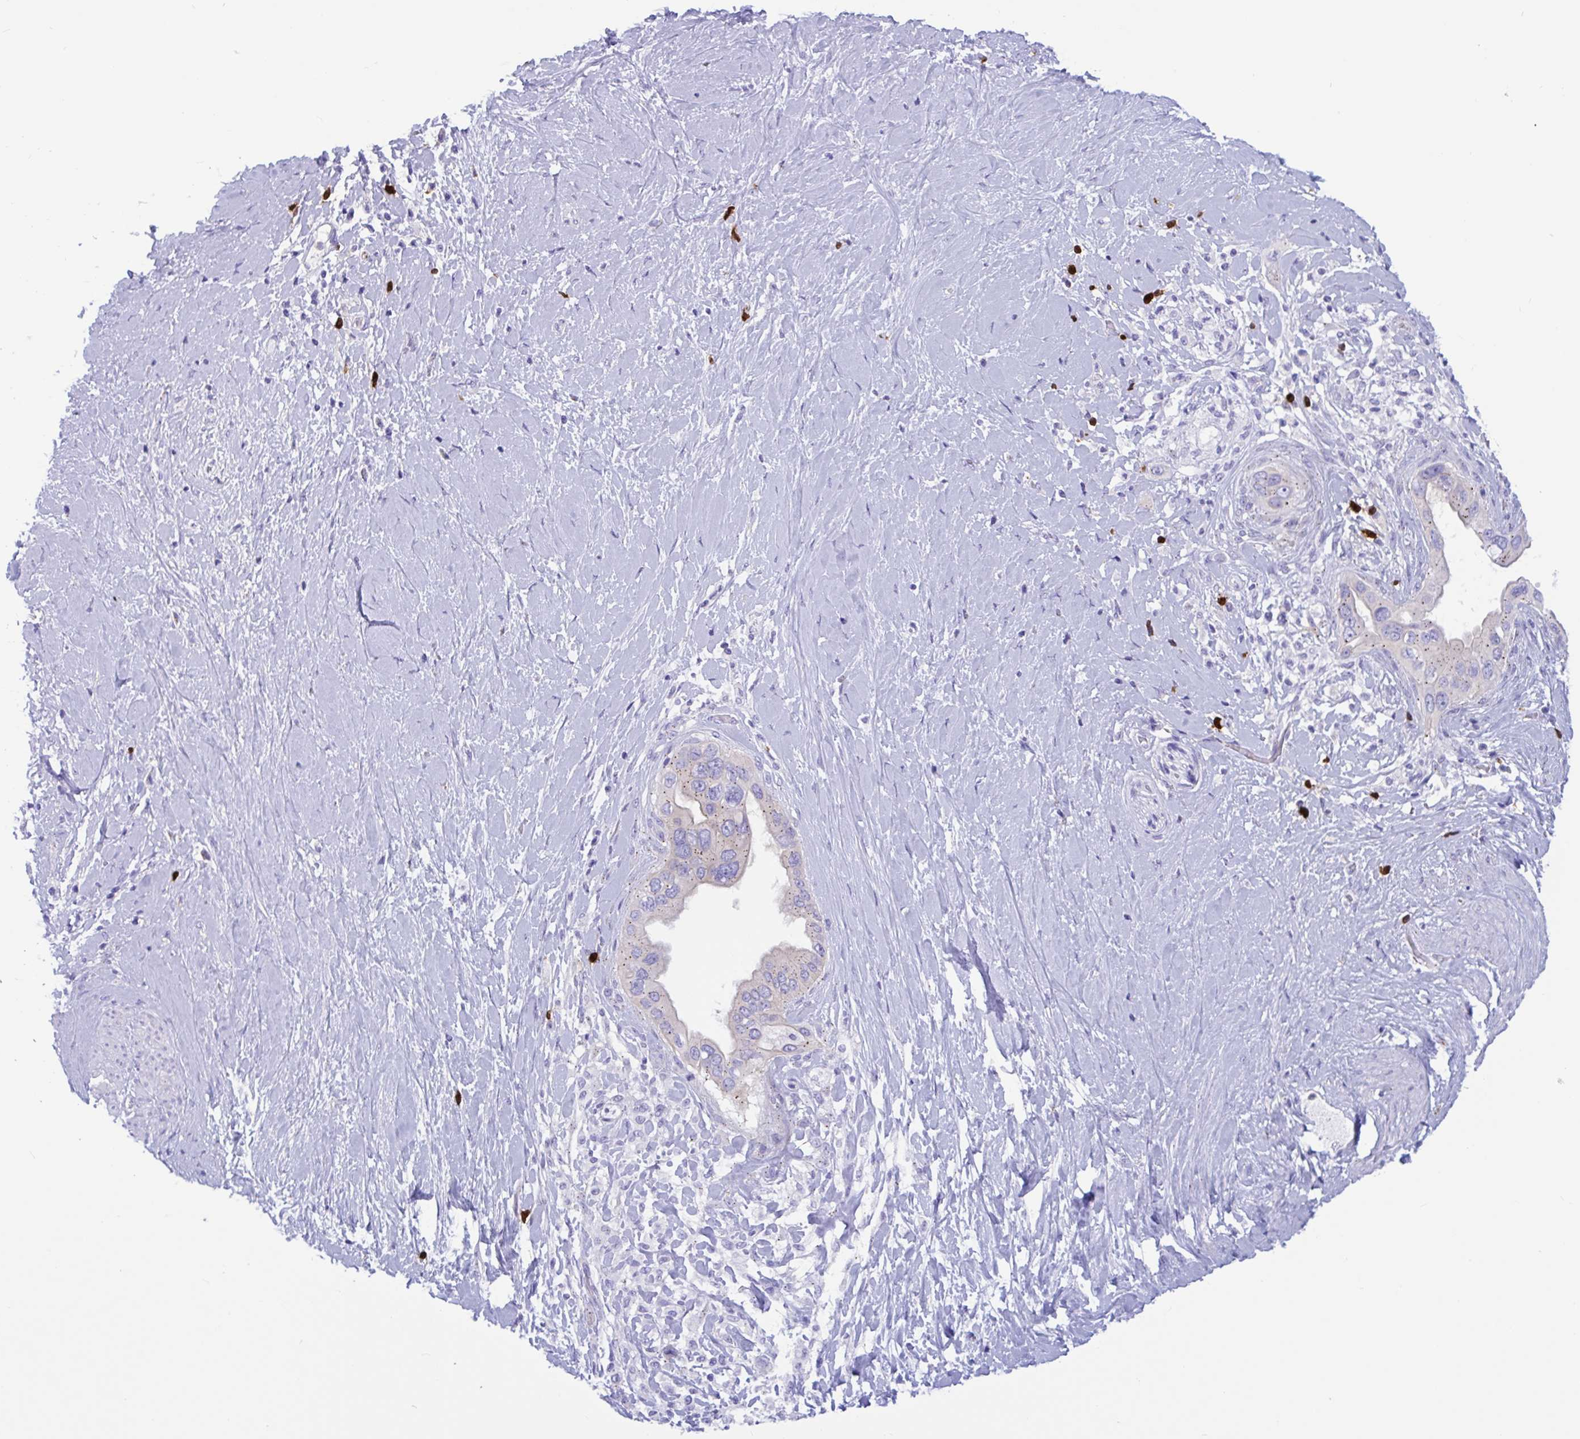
{"staining": {"intensity": "weak", "quantity": "25%-75%", "location": "cytoplasmic/membranous"}, "tissue": "pancreatic cancer", "cell_type": "Tumor cells", "image_type": "cancer", "snomed": [{"axis": "morphology", "description": "Adenocarcinoma, NOS"}, {"axis": "topography", "description": "Pancreas"}], "caption": "Pancreatic cancer (adenocarcinoma) stained with immunohistochemistry (IHC) demonstrates weak cytoplasmic/membranous staining in approximately 25%-75% of tumor cells.", "gene": "RNASE3", "patient": {"sex": "female", "age": 56}}